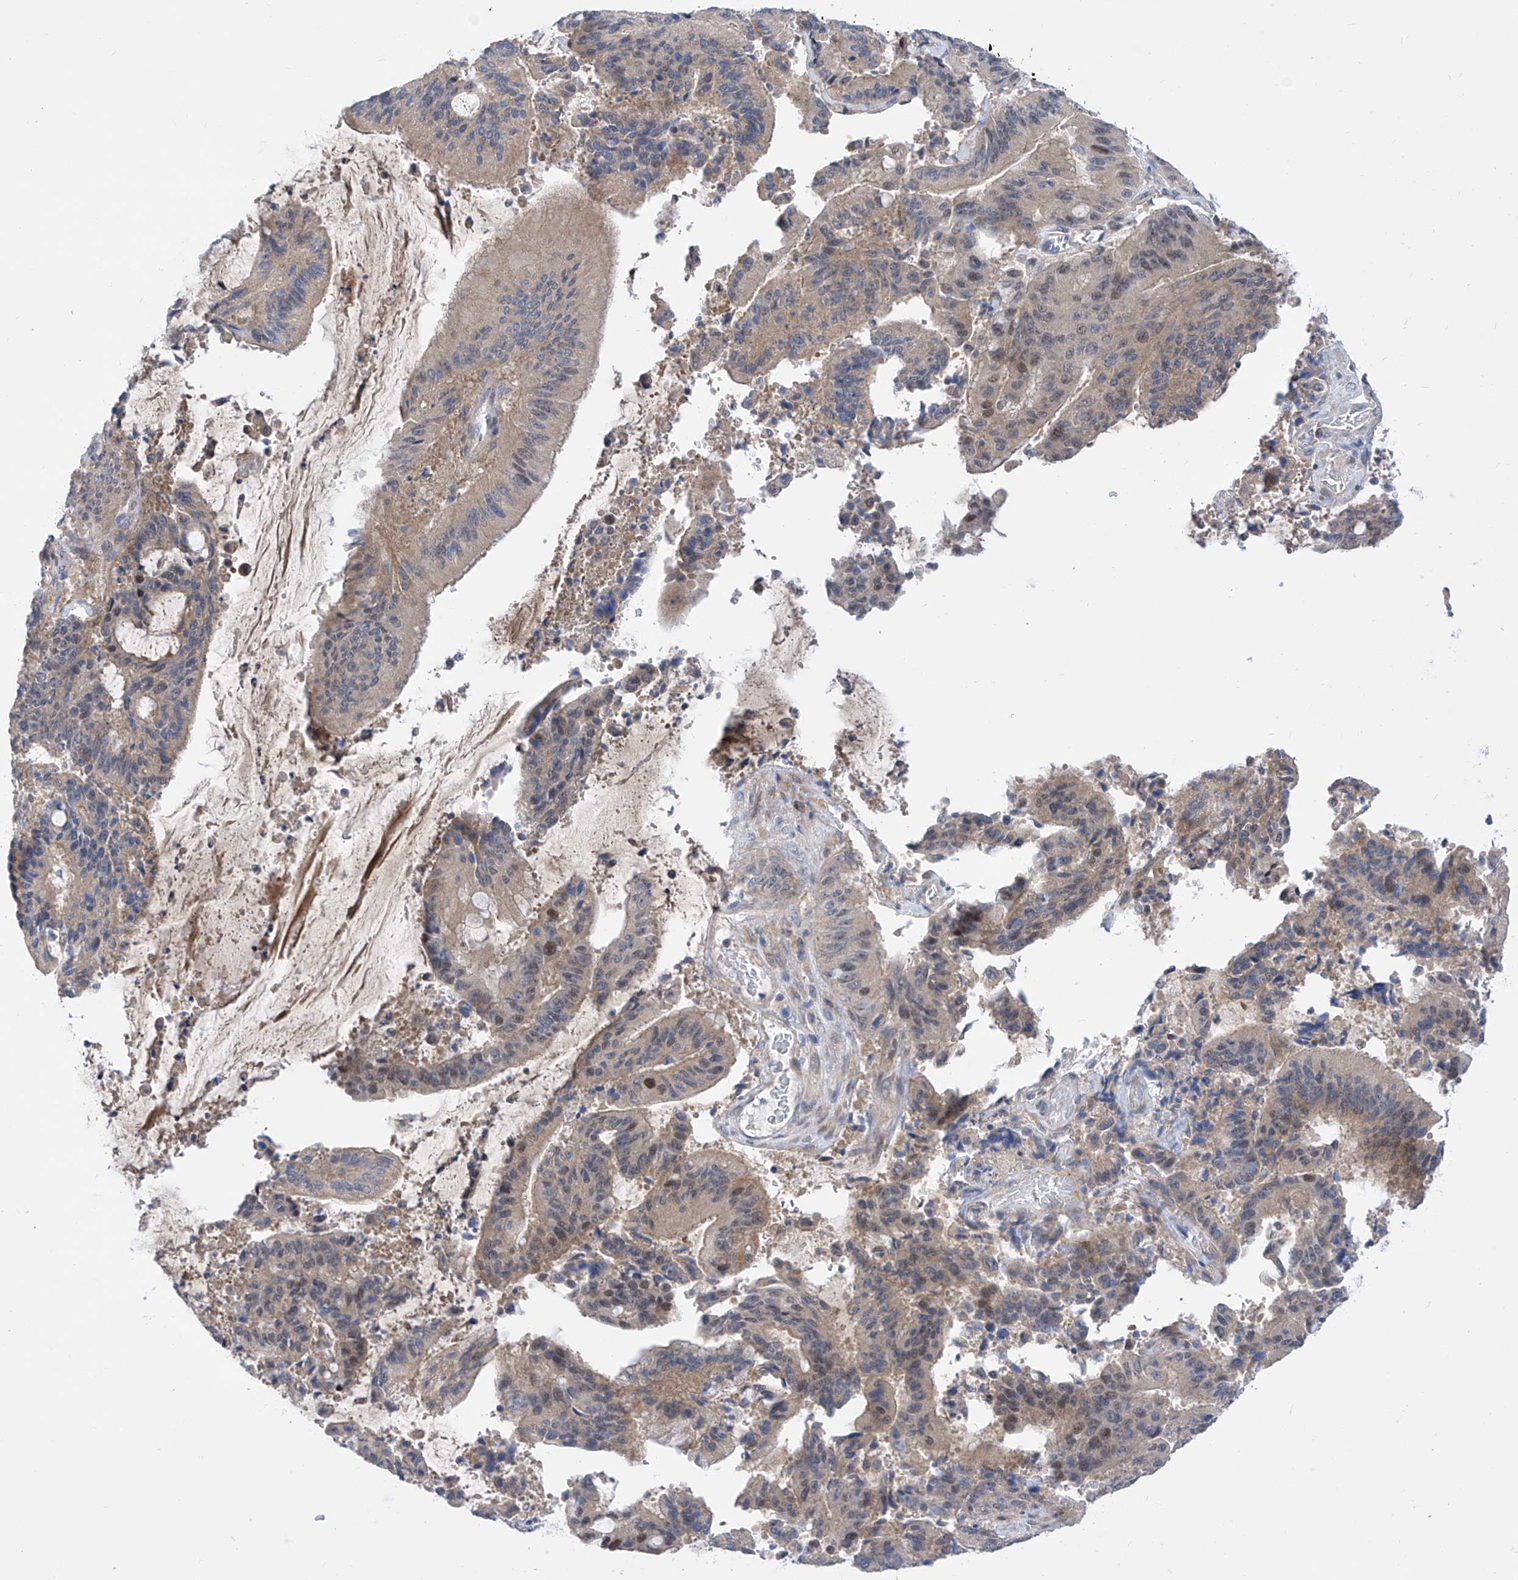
{"staining": {"intensity": "moderate", "quantity": "<25%", "location": "cytoplasmic/membranous,nuclear"}, "tissue": "liver cancer", "cell_type": "Tumor cells", "image_type": "cancer", "snomed": [{"axis": "morphology", "description": "Normal tissue, NOS"}, {"axis": "morphology", "description": "Cholangiocarcinoma"}, {"axis": "topography", "description": "Liver"}, {"axis": "topography", "description": "Peripheral nerve tissue"}], "caption": "Tumor cells show moderate cytoplasmic/membranous and nuclear staining in approximately <25% of cells in liver cancer. The staining was performed using DAB (3,3'-diaminobenzidine) to visualize the protein expression in brown, while the nuclei were stained in blue with hematoxylin (Magnification: 20x).", "gene": "SRBD1", "patient": {"sex": "female", "age": 73}}